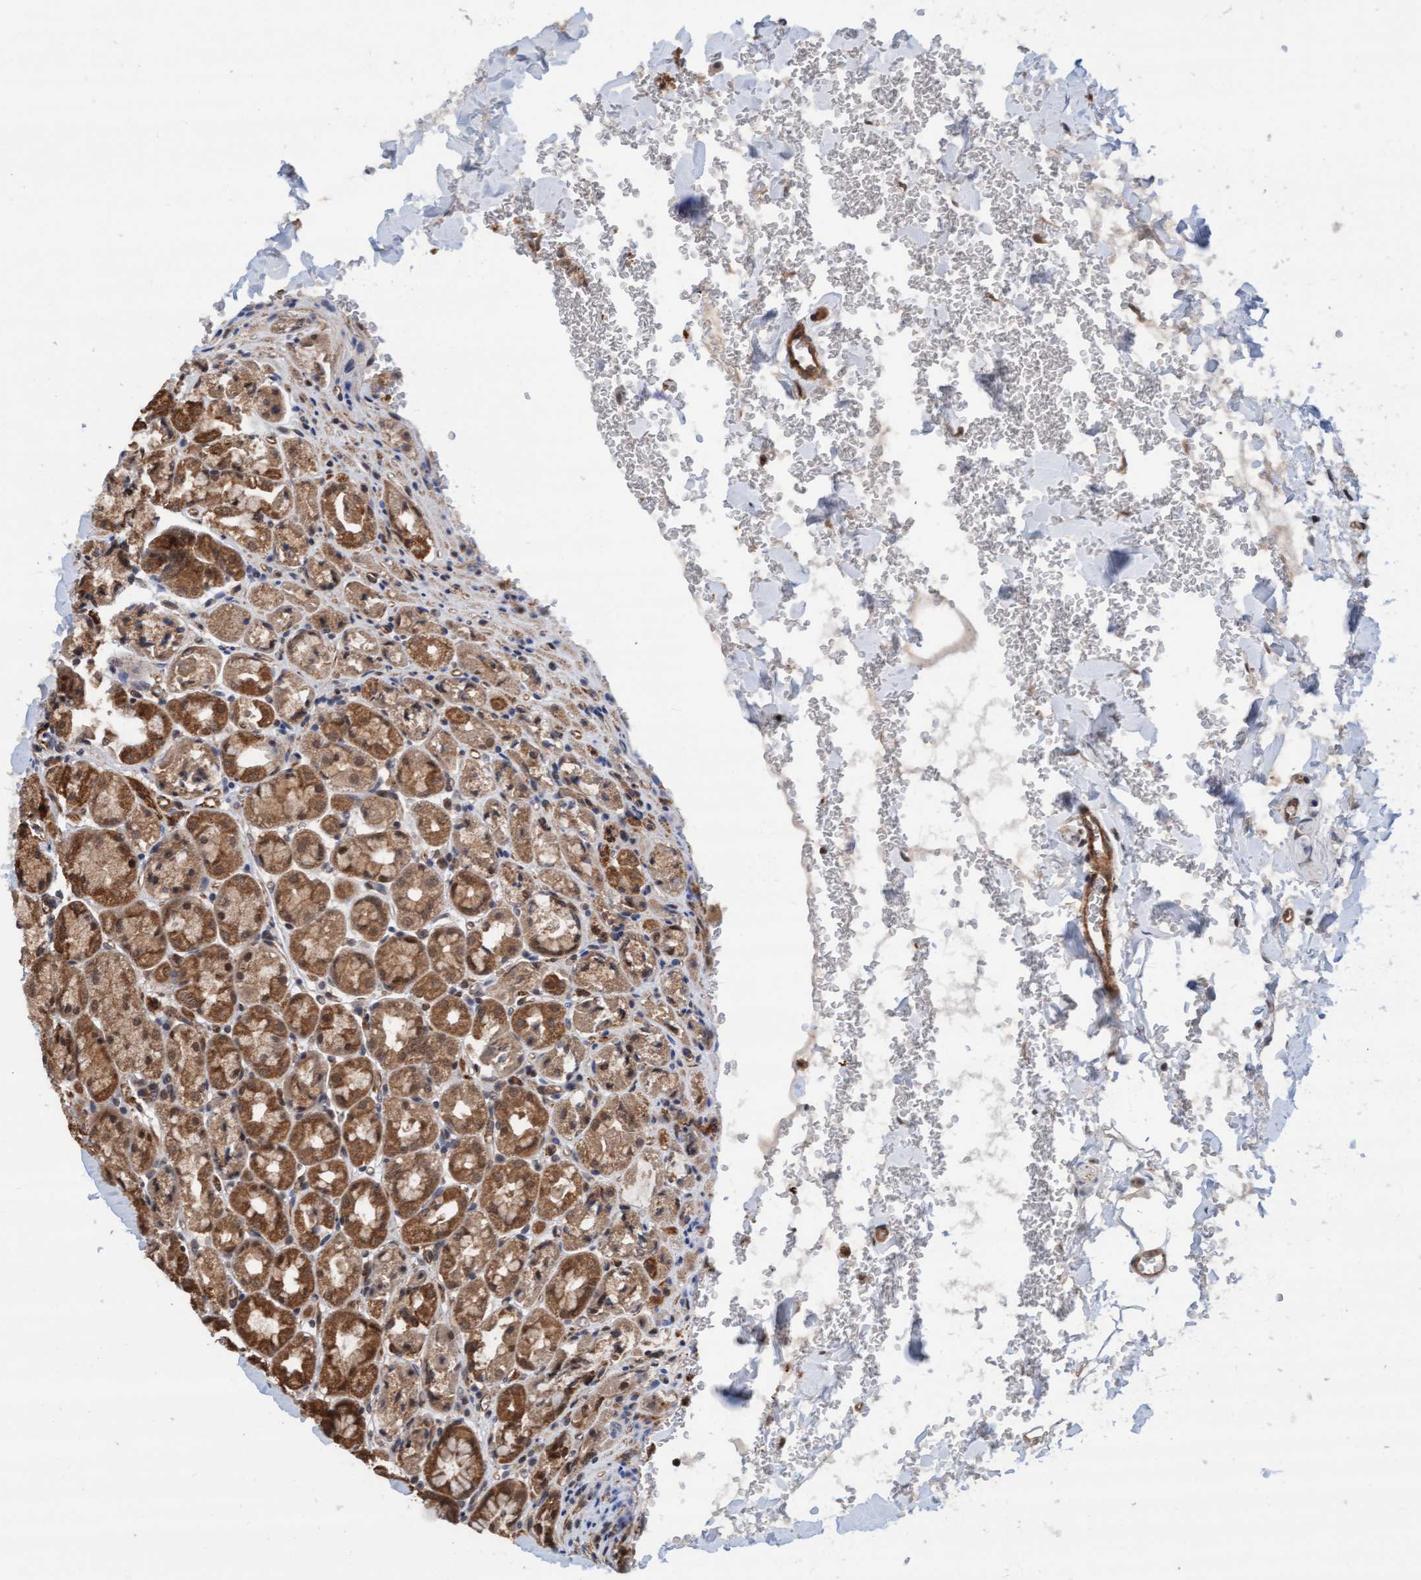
{"staining": {"intensity": "strong", "quantity": ">75%", "location": "cytoplasmic/membranous,nuclear"}, "tissue": "stomach", "cell_type": "Glandular cells", "image_type": "normal", "snomed": [{"axis": "morphology", "description": "Normal tissue, NOS"}, {"axis": "topography", "description": "Stomach"}], "caption": "High-magnification brightfield microscopy of unremarkable stomach stained with DAB (brown) and counterstained with hematoxylin (blue). glandular cells exhibit strong cytoplasmic/membranous,nuclear expression is present in about>75% of cells.", "gene": "STXBP4", "patient": {"sex": "male", "age": 42}}